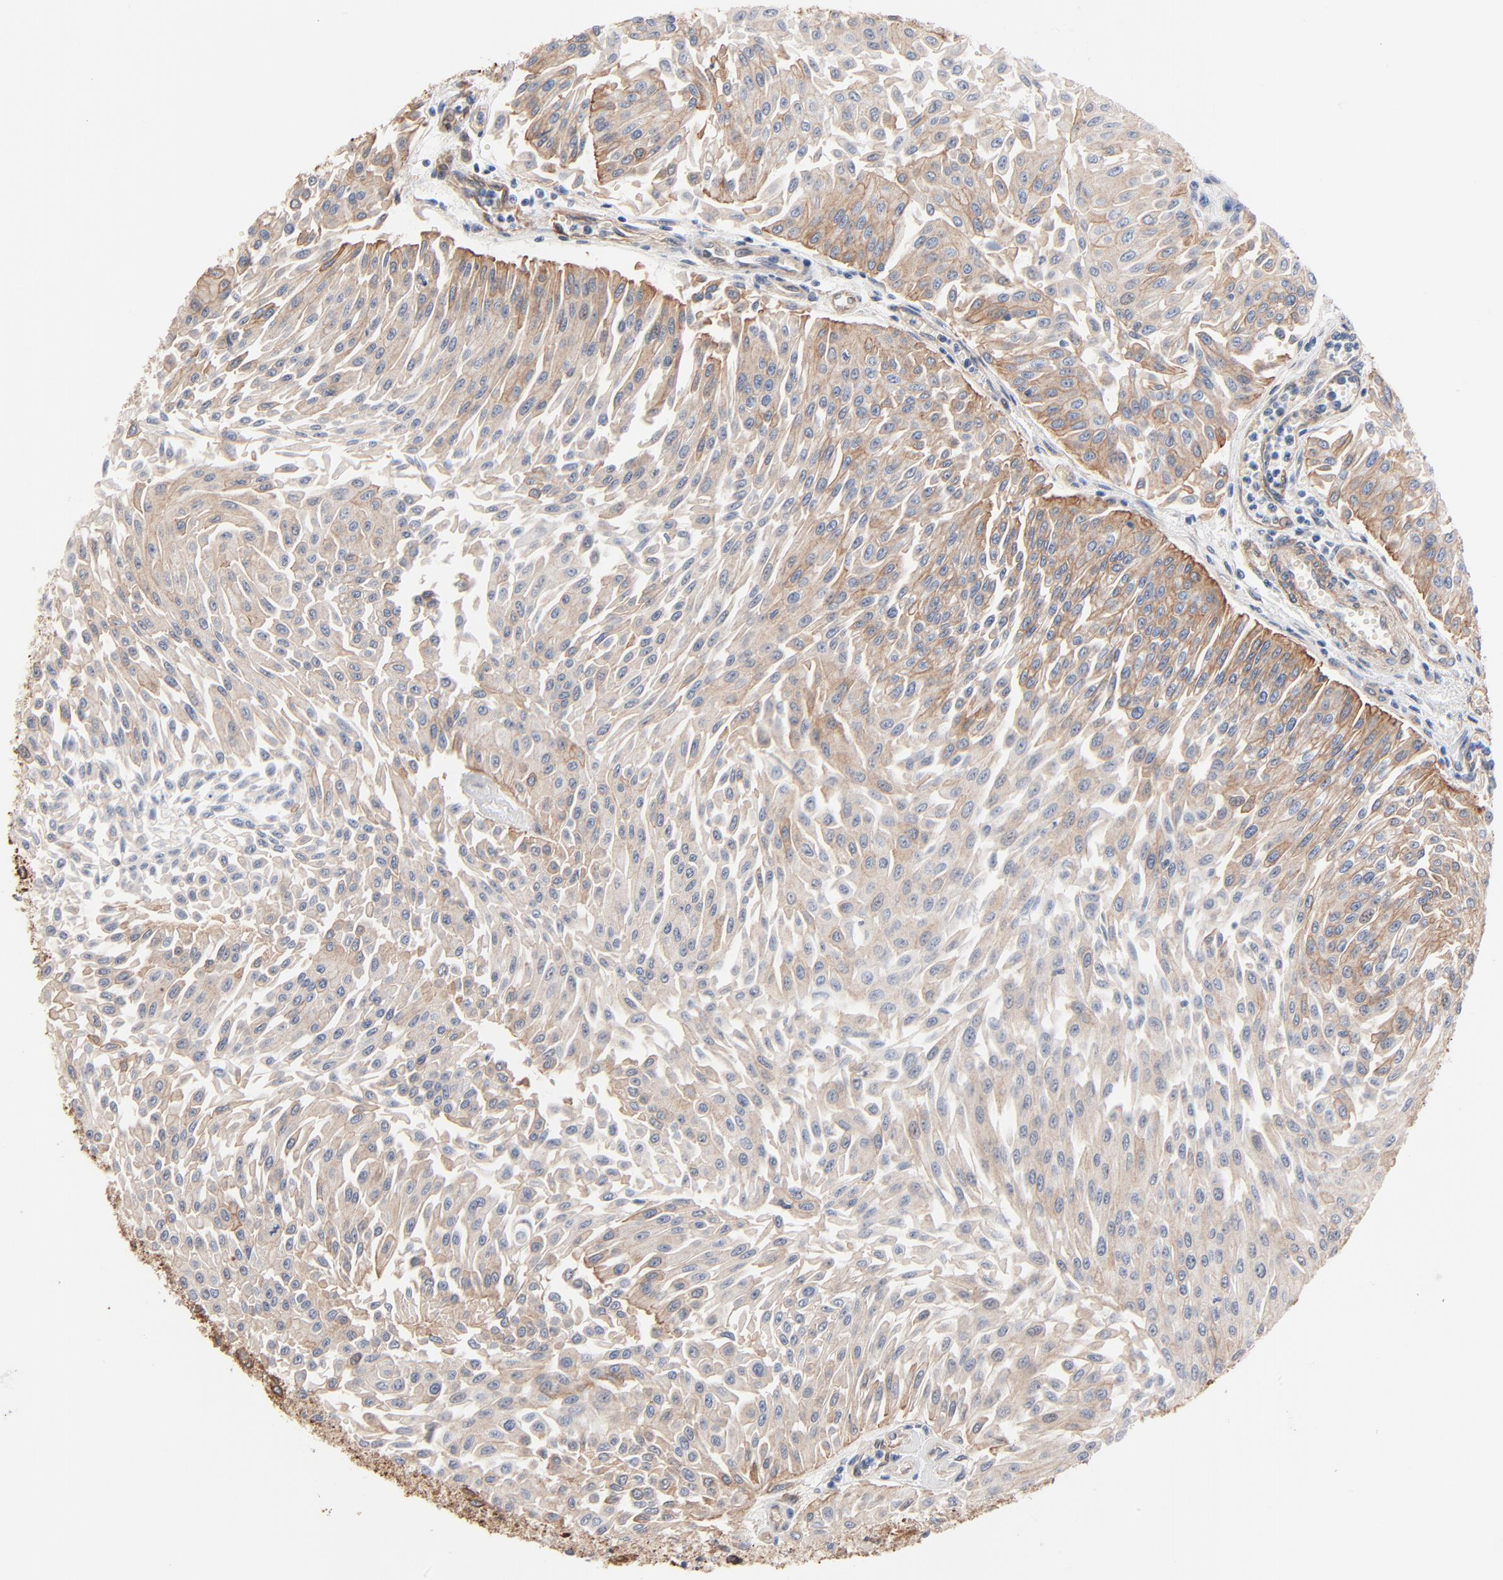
{"staining": {"intensity": "moderate", "quantity": "25%-75%", "location": "cytoplasmic/membranous"}, "tissue": "urothelial cancer", "cell_type": "Tumor cells", "image_type": "cancer", "snomed": [{"axis": "morphology", "description": "Urothelial carcinoma, Low grade"}, {"axis": "topography", "description": "Urinary bladder"}], "caption": "Moderate cytoplasmic/membranous staining is identified in about 25%-75% of tumor cells in low-grade urothelial carcinoma.", "gene": "ABCD4", "patient": {"sex": "male", "age": 86}}